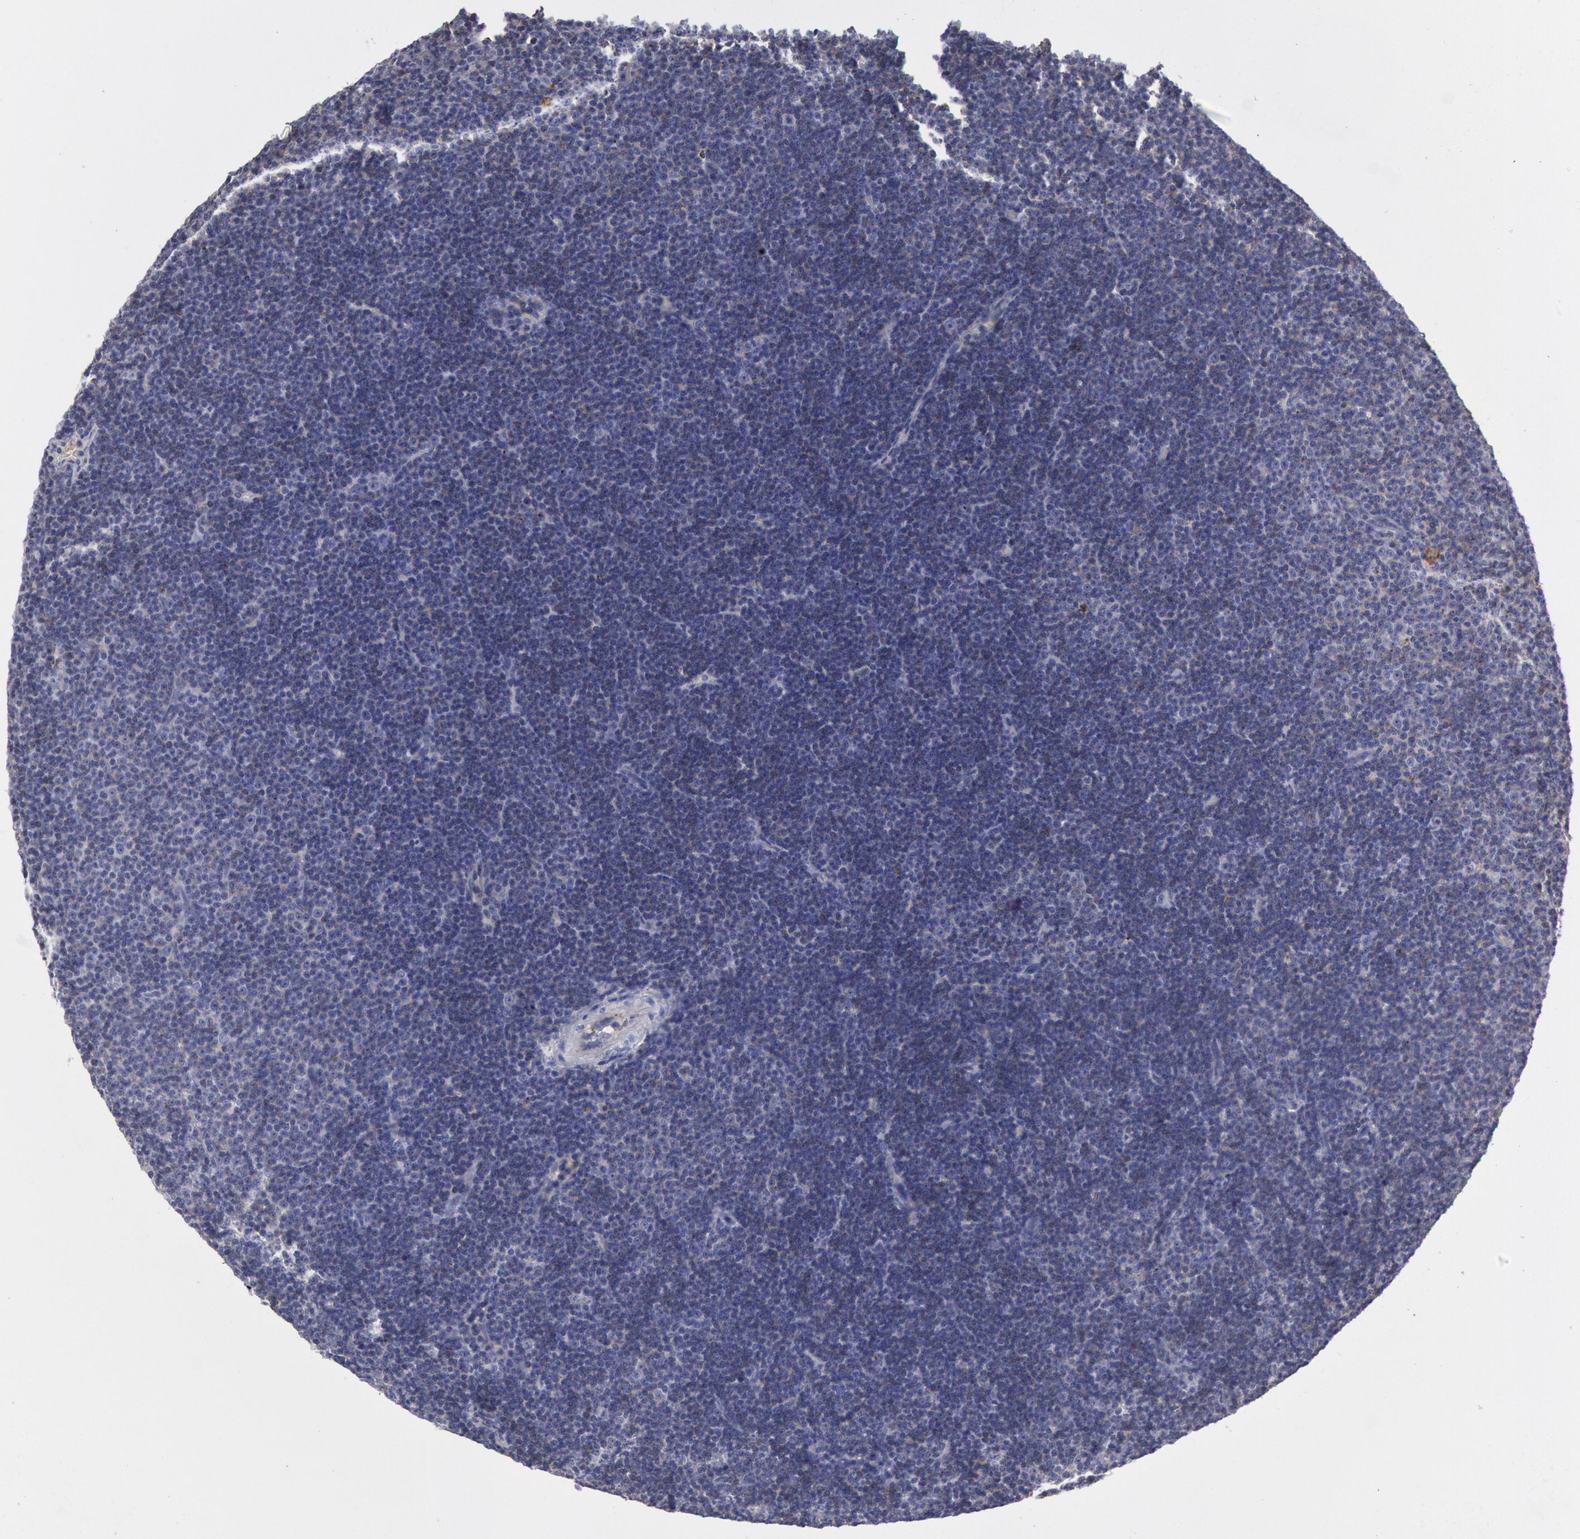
{"staining": {"intensity": "negative", "quantity": "none", "location": "none"}, "tissue": "lymphoma", "cell_type": "Tumor cells", "image_type": "cancer", "snomed": [{"axis": "morphology", "description": "Malignant lymphoma, non-Hodgkin's type, Low grade"}, {"axis": "topography", "description": "Lymph node"}], "caption": "Immunohistochemistry (IHC) micrograph of human lymphoma stained for a protein (brown), which displays no expression in tumor cells.", "gene": "FLOT1", "patient": {"sex": "male", "age": 57}}